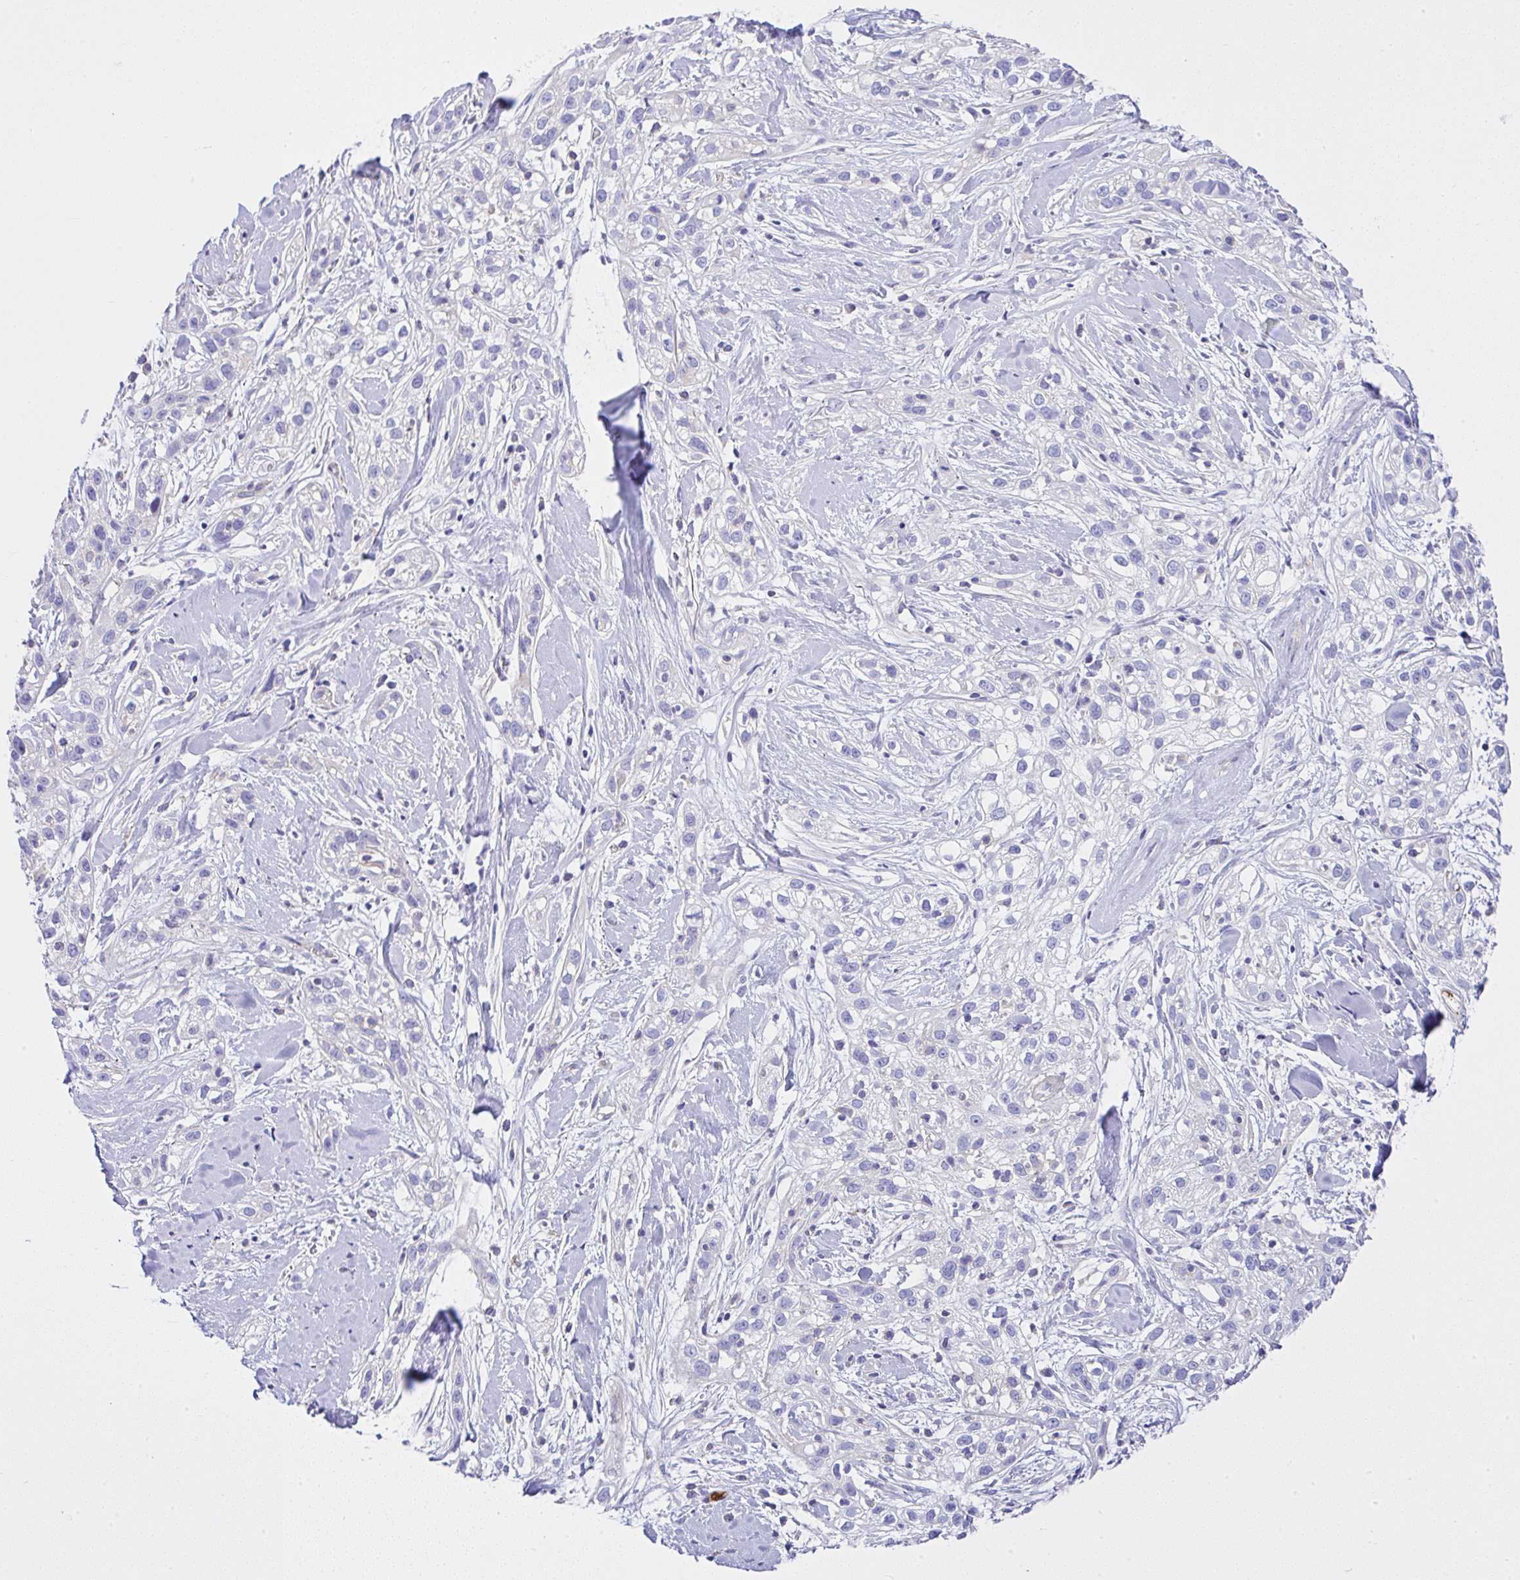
{"staining": {"intensity": "negative", "quantity": "none", "location": "none"}, "tissue": "skin cancer", "cell_type": "Tumor cells", "image_type": "cancer", "snomed": [{"axis": "morphology", "description": "Squamous cell carcinoma, NOS"}, {"axis": "topography", "description": "Skin"}], "caption": "A photomicrograph of human skin cancer (squamous cell carcinoma) is negative for staining in tumor cells.", "gene": "CCDC142", "patient": {"sex": "male", "age": 82}}